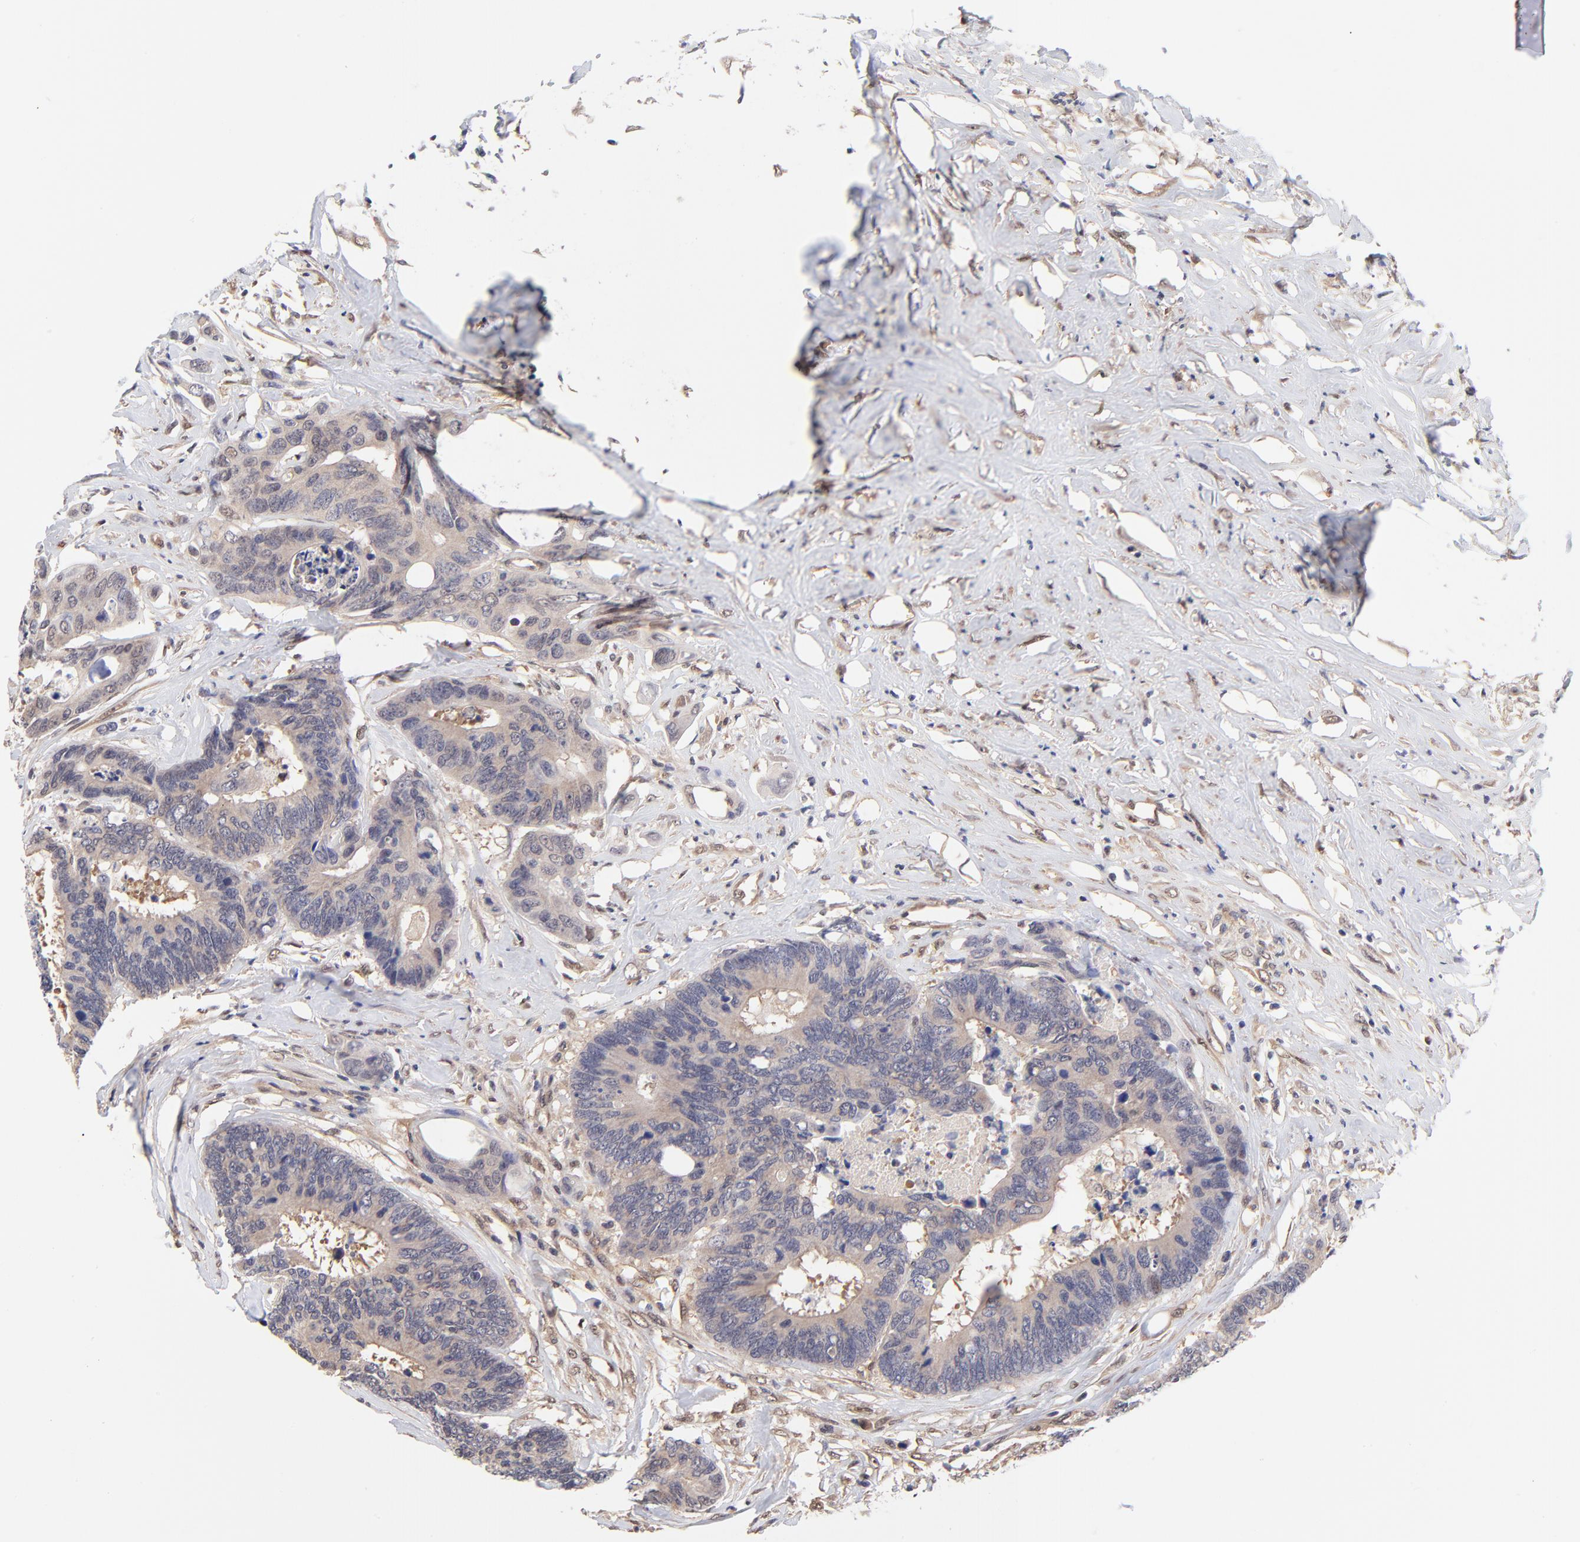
{"staining": {"intensity": "weak", "quantity": ">75%", "location": "cytoplasmic/membranous"}, "tissue": "colorectal cancer", "cell_type": "Tumor cells", "image_type": "cancer", "snomed": [{"axis": "morphology", "description": "Adenocarcinoma, NOS"}, {"axis": "topography", "description": "Rectum"}], "caption": "Brown immunohistochemical staining in human colorectal adenocarcinoma exhibits weak cytoplasmic/membranous expression in approximately >75% of tumor cells.", "gene": "TXNL1", "patient": {"sex": "male", "age": 55}}